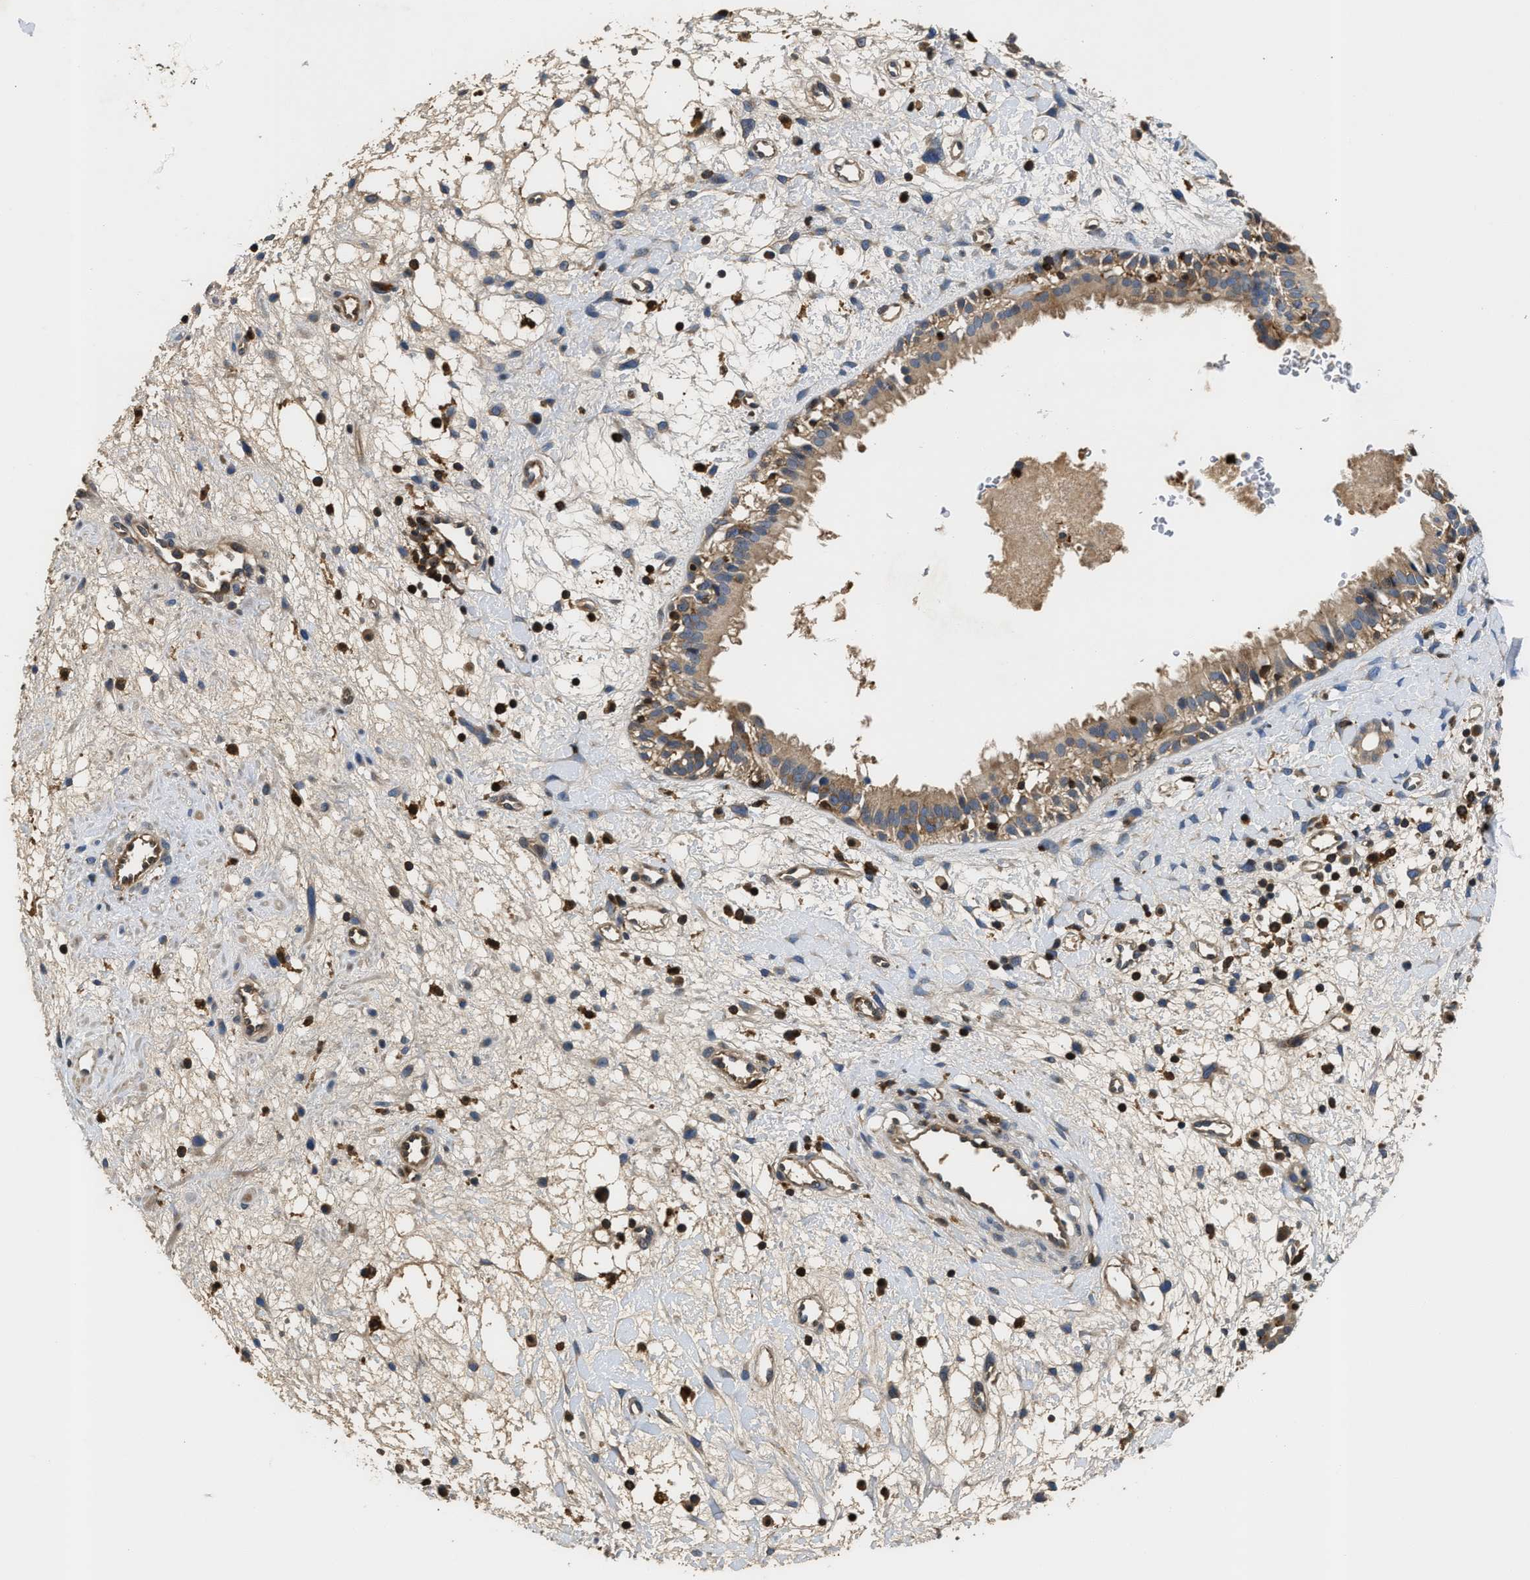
{"staining": {"intensity": "moderate", "quantity": ">75%", "location": "cytoplasmic/membranous"}, "tissue": "nasopharynx", "cell_type": "Respiratory epithelial cells", "image_type": "normal", "snomed": [{"axis": "morphology", "description": "Normal tissue, NOS"}, {"axis": "topography", "description": "Nasopharynx"}], "caption": "The immunohistochemical stain shows moderate cytoplasmic/membranous positivity in respiratory epithelial cells of unremarkable nasopharynx.", "gene": "OSTF1", "patient": {"sex": "male", "age": 22}}